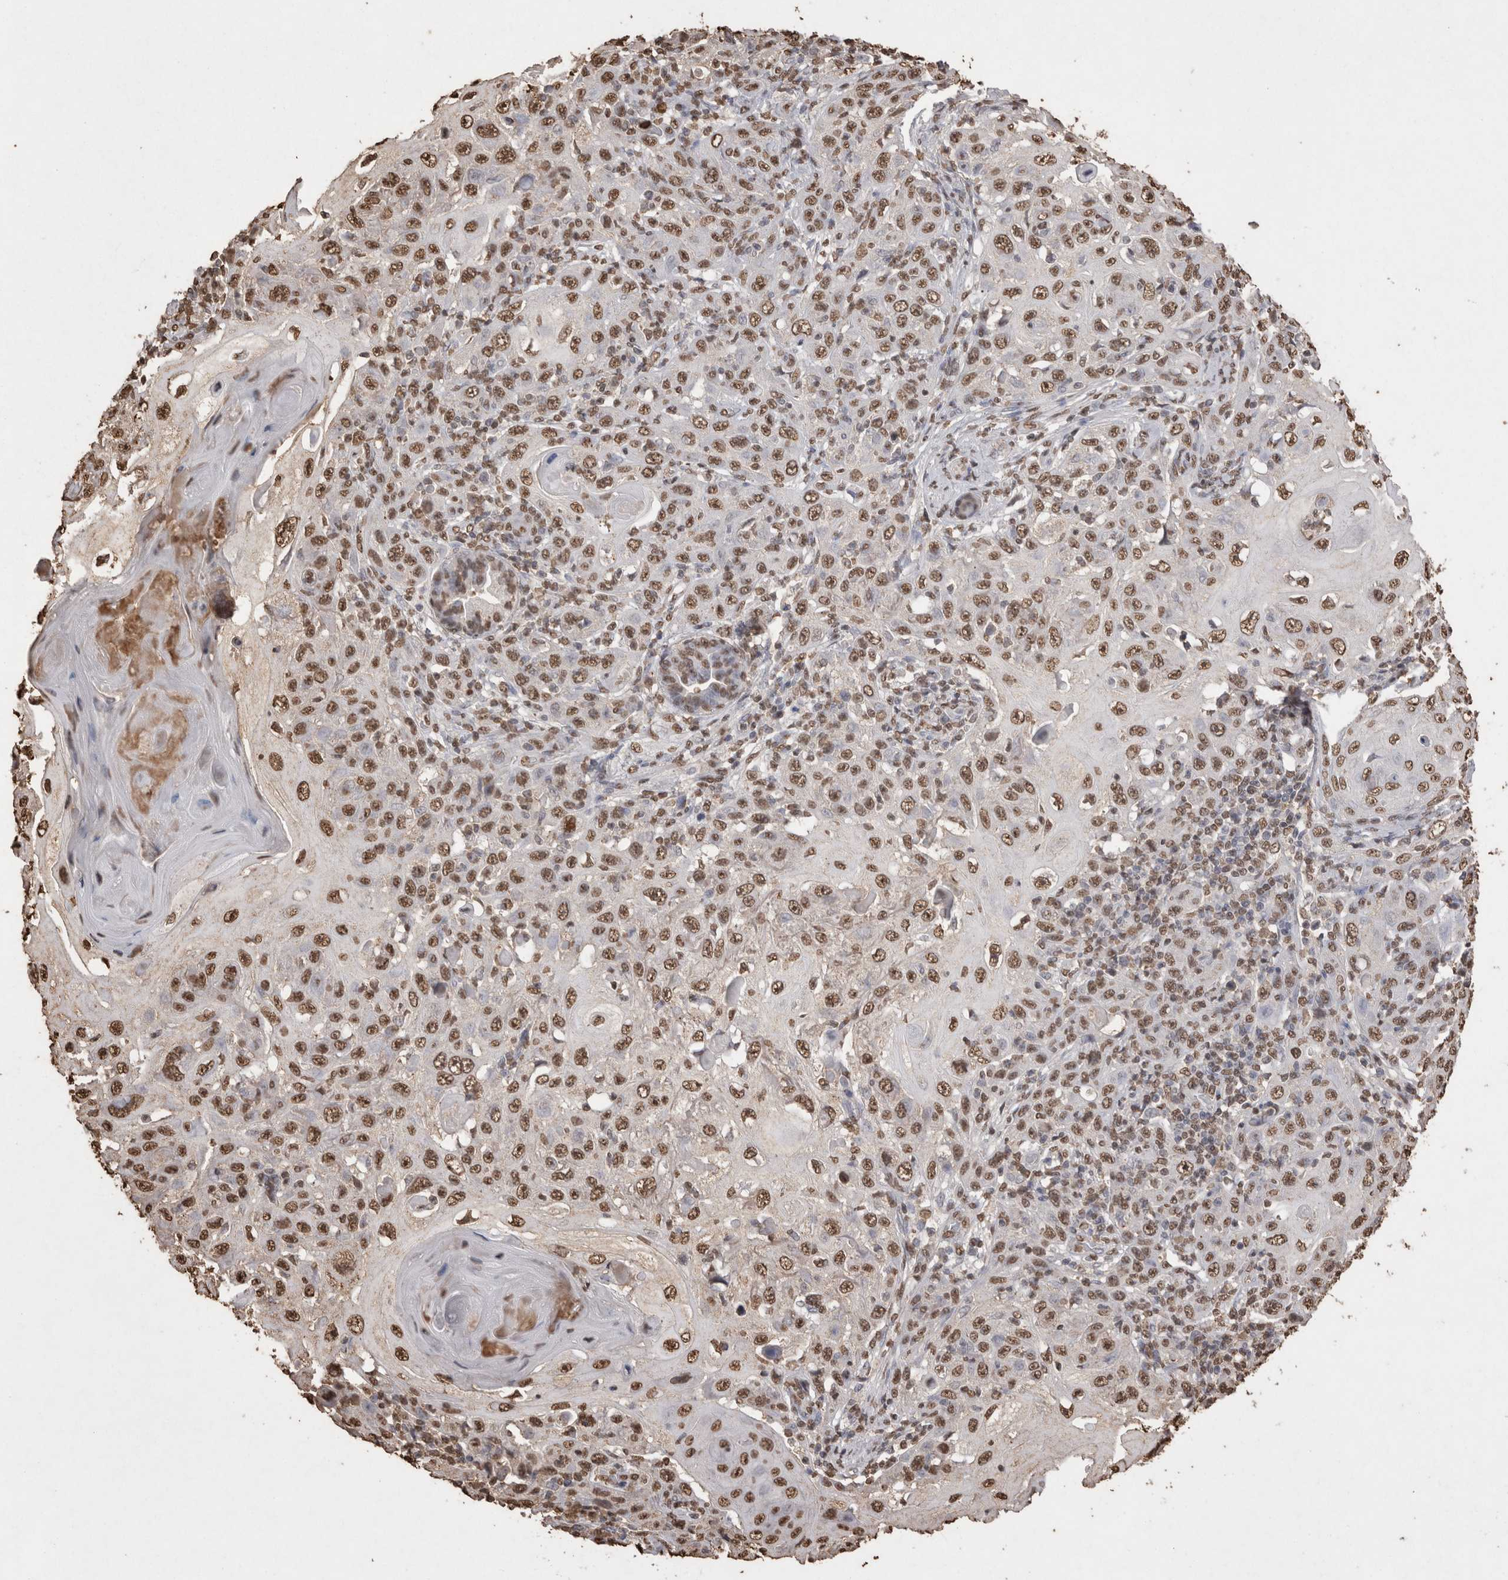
{"staining": {"intensity": "moderate", "quantity": ">75%", "location": "nuclear"}, "tissue": "skin cancer", "cell_type": "Tumor cells", "image_type": "cancer", "snomed": [{"axis": "morphology", "description": "Squamous cell carcinoma, NOS"}, {"axis": "topography", "description": "Skin"}], "caption": "Immunohistochemical staining of squamous cell carcinoma (skin) demonstrates medium levels of moderate nuclear positivity in about >75% of tumor cells.", "gene": "POU5F1", "patient": {"sex": "female", "age": 88}}